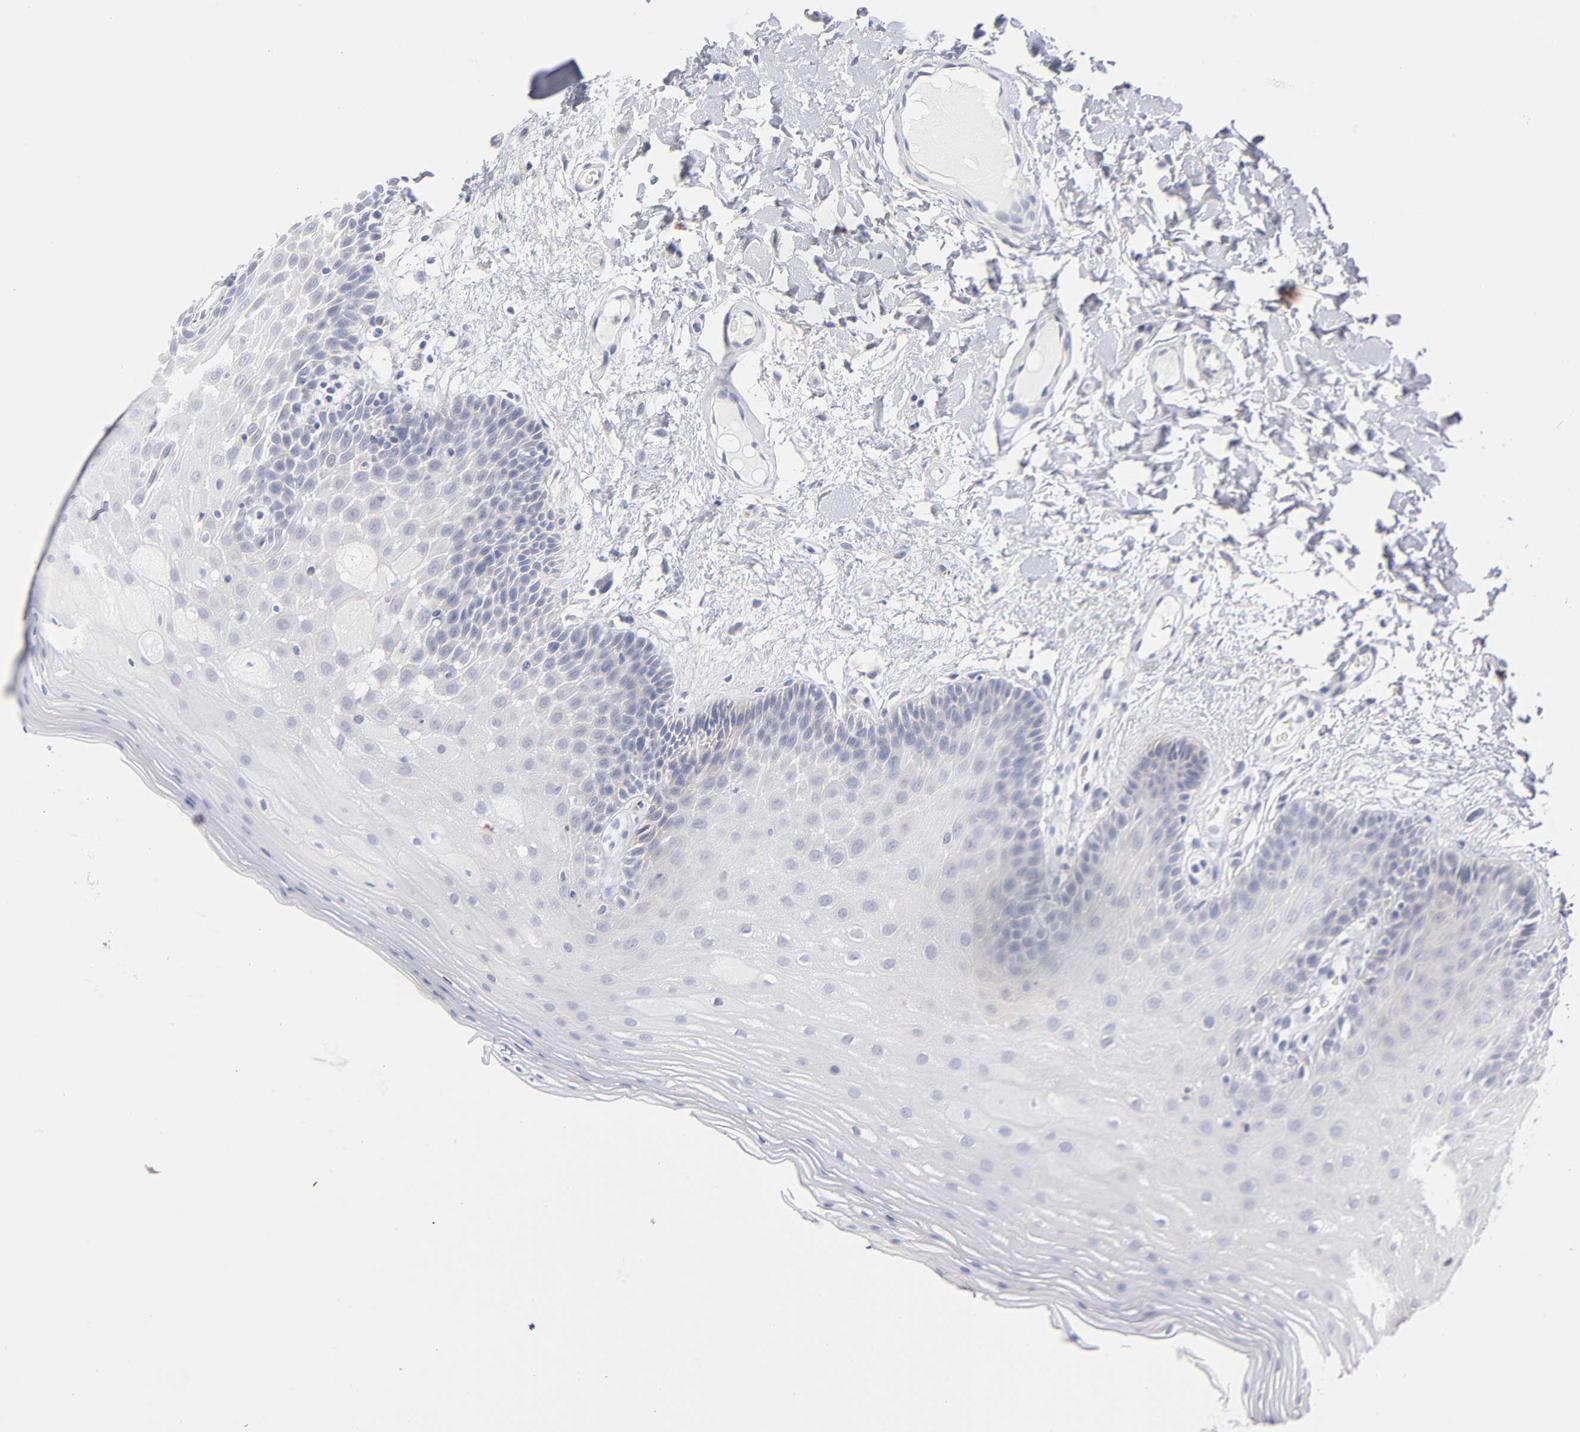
{"staining": {"intensity": "negative", "quantity": "none", "location": "none"}, "tissue": "oral mucosa", "cell_type": "Squamous epithelial cells", "image_type": "normal", "snomed": [{"axis": "morphology", "description": "Normal tissue, NOS"}, {"axis": "morphology", "description": "Squamous cell carcinoma, NOS"}, {"axis": "topography", "description": "Skeletal muscle"}, {"axis": "topography", "description": "Oral tissue"}, {"axis": "topography", "description": "Head-Neck"}], "caption": "Squamous epithelial cells show no significant protein expression in unremarkable oral mucosa. (Brightfield microscopy of DAB (3,3'-diaminobenzidine) immunohistochemistry (IHC) at high magnification).", "gene": "MID1", "patient": {"sex": "male", "age": 71}}